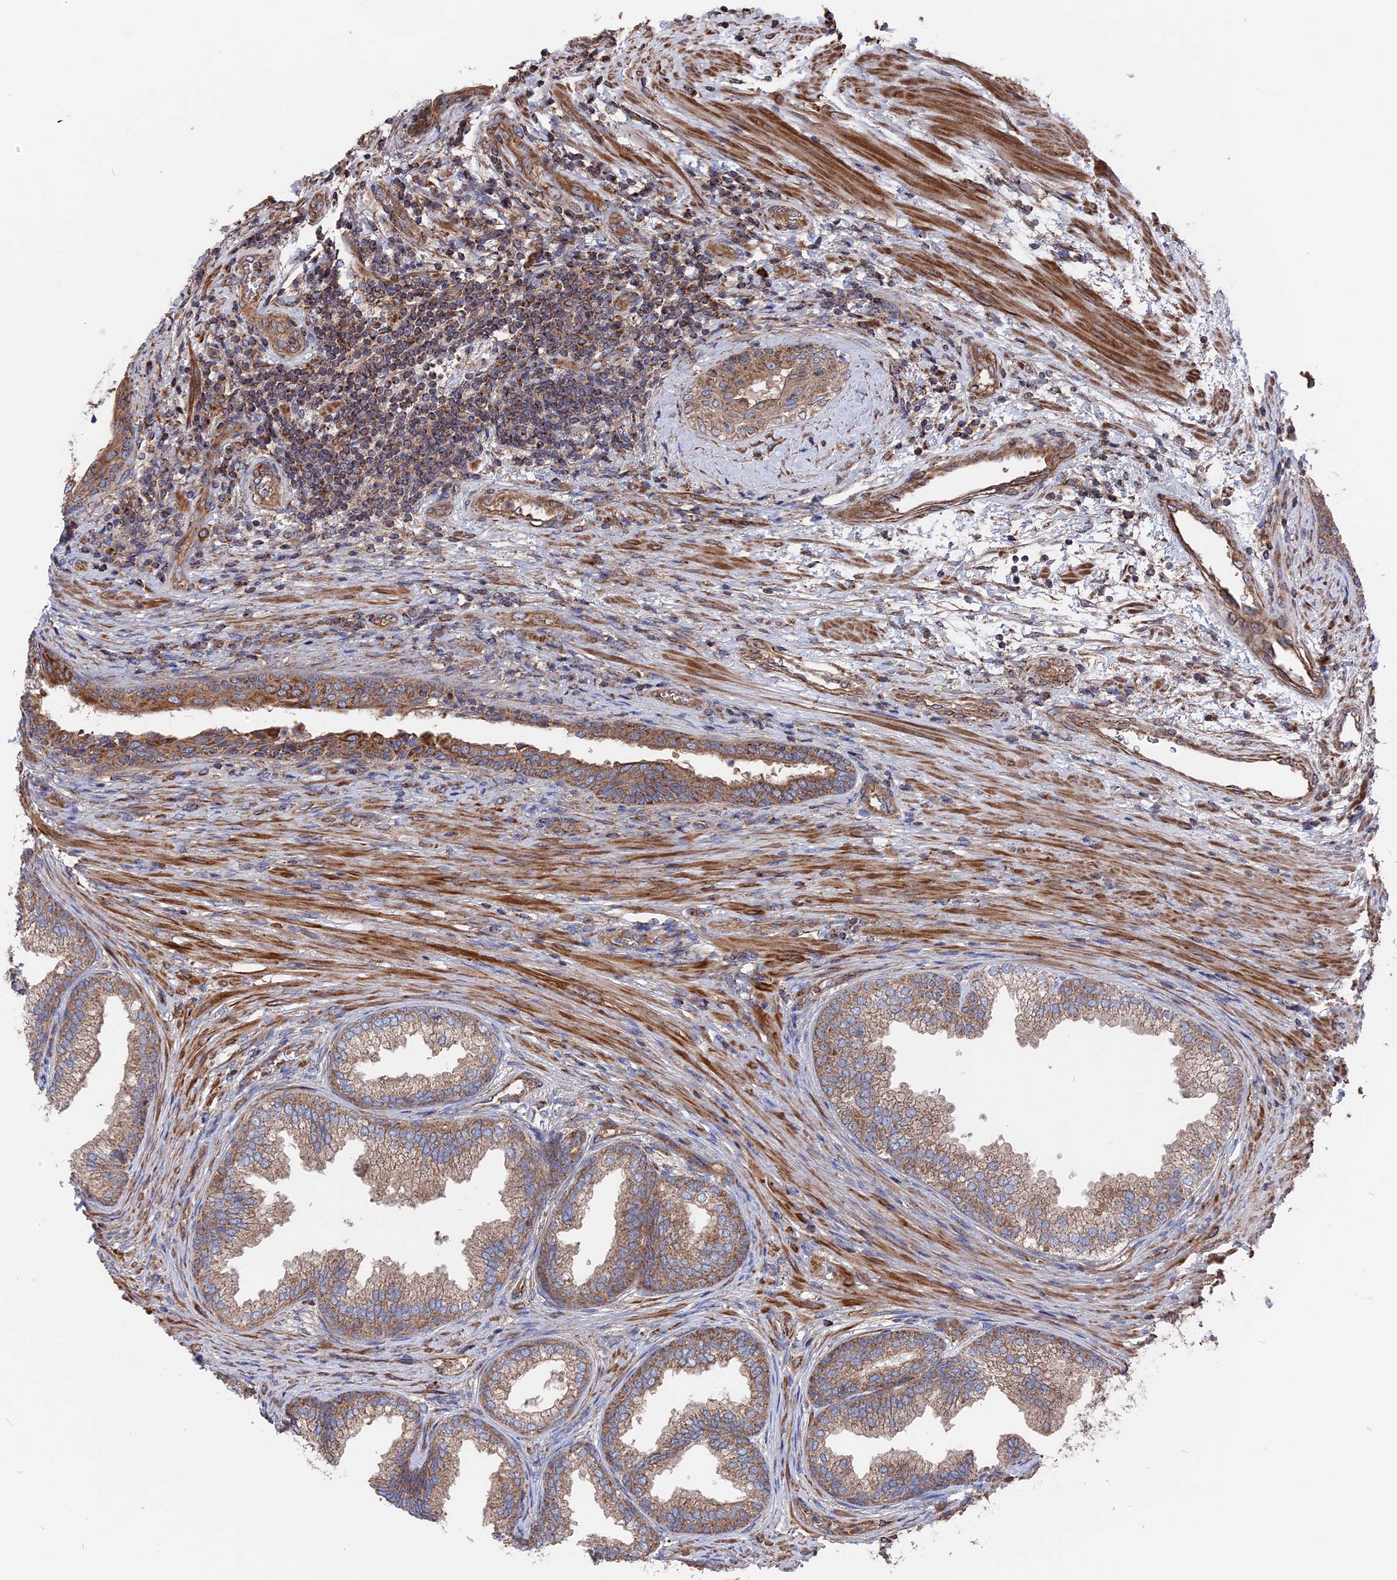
{"staining": {"intensity": "moderate", "quantity": ">75%", "location": "cytoplasmic/membranous"}, "tissue": "prostate", "cell_type": "Glandular cells", "image_type": "normal", "snomed": [{"axis": "morphology", "description": "Normal tissue, NOS"}, {"axis": "topography", "description": "Prostate"}], "caption": "High-power microscopy captured an immunohistochemistry image of benign prostate, revealing moderate cytoplasmic/membranous positivity in approximately >75% of glandular cells.", "gene": "TELO2", "patient": {"sex": "male", "age": 76}}